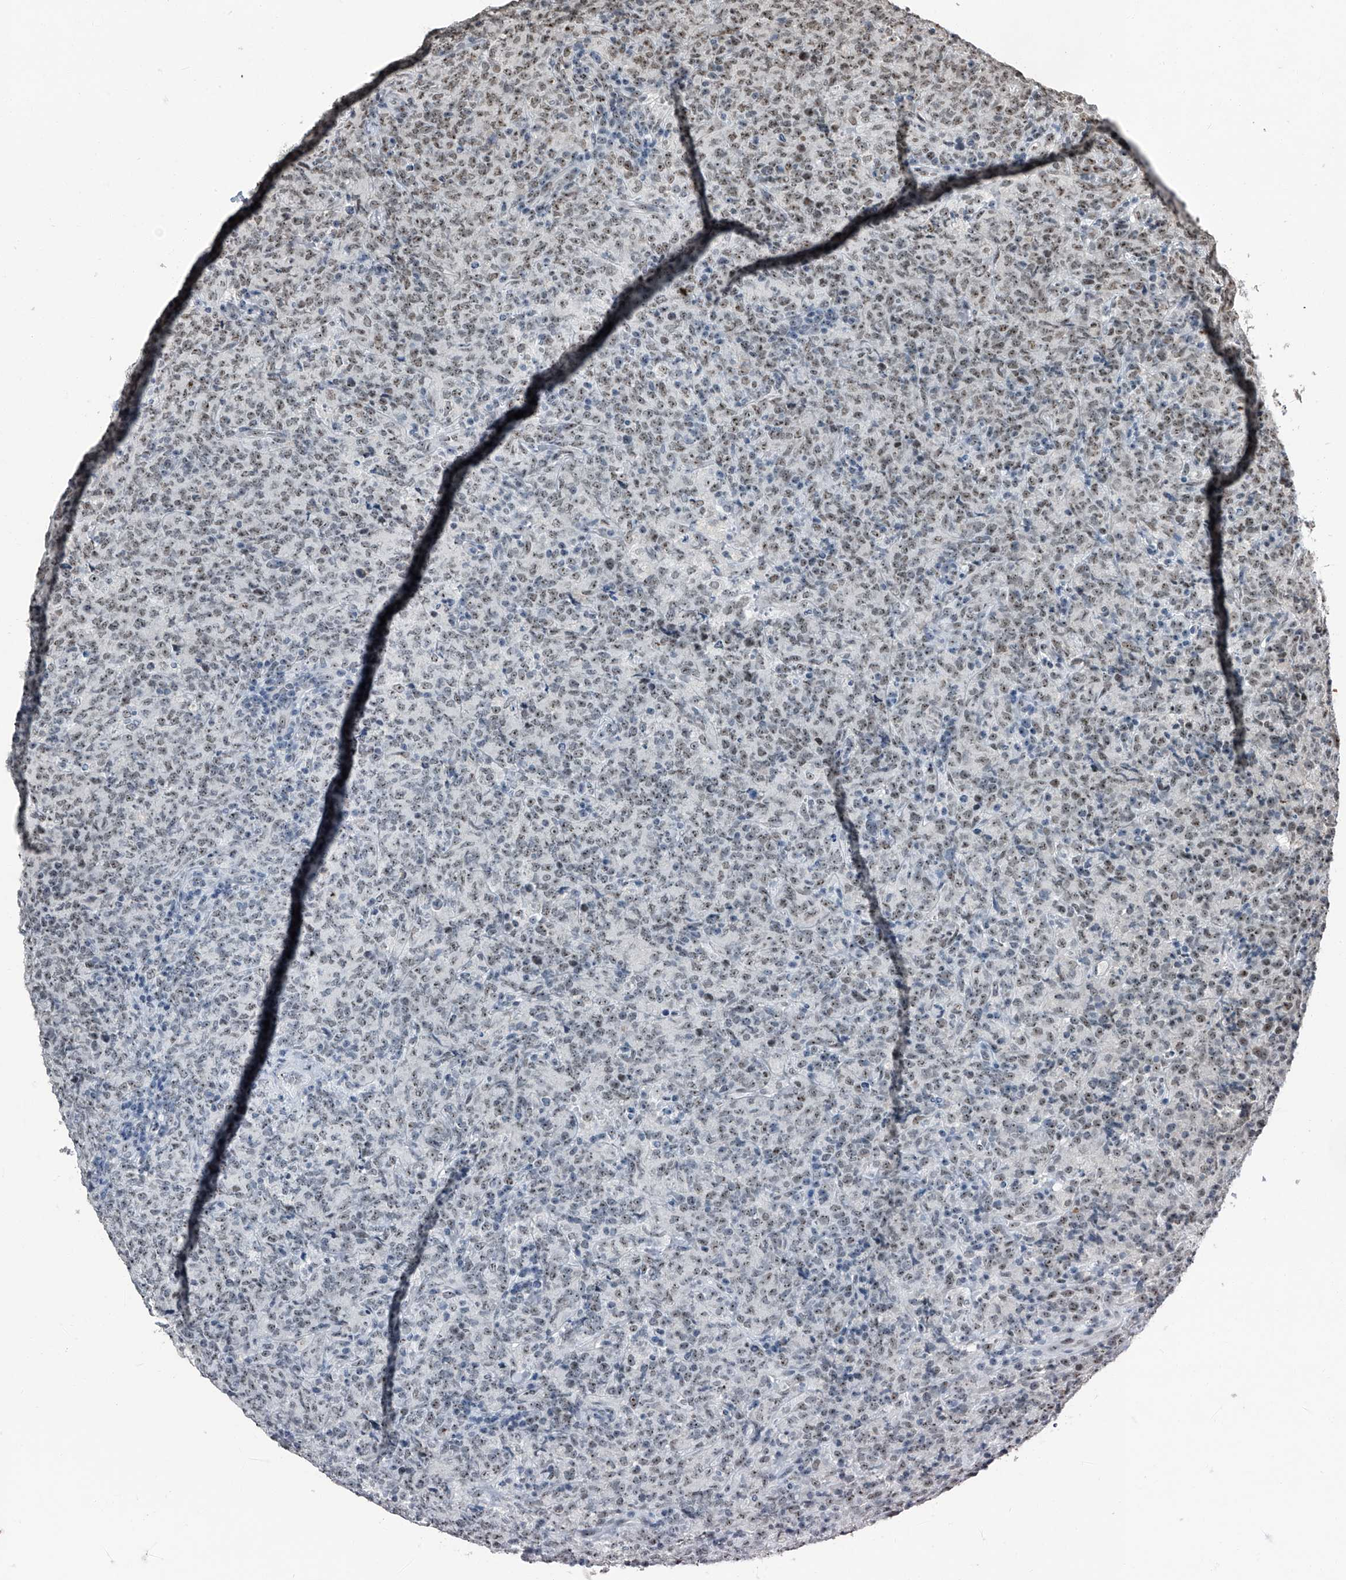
{"staining": {"intensity": "weak", "quantity": ">75%", "location": "nuclear"}, "tissue": "lymphoma", "cell_type": "Tumor cells", "image_type": "cancer", "snomed": [{"axis": "morphology", "description": "Malignant lymphoma, non-Hodgkin's type, High grade"}, {"axis": "topography", "description": "Tonsil"}], "caption": "A brown stain labels weak nuclear positivity of a protein in lymphoma tumor cells.", "gene": "TCOF1", "patient": {"sex": "female", "age": 36}}